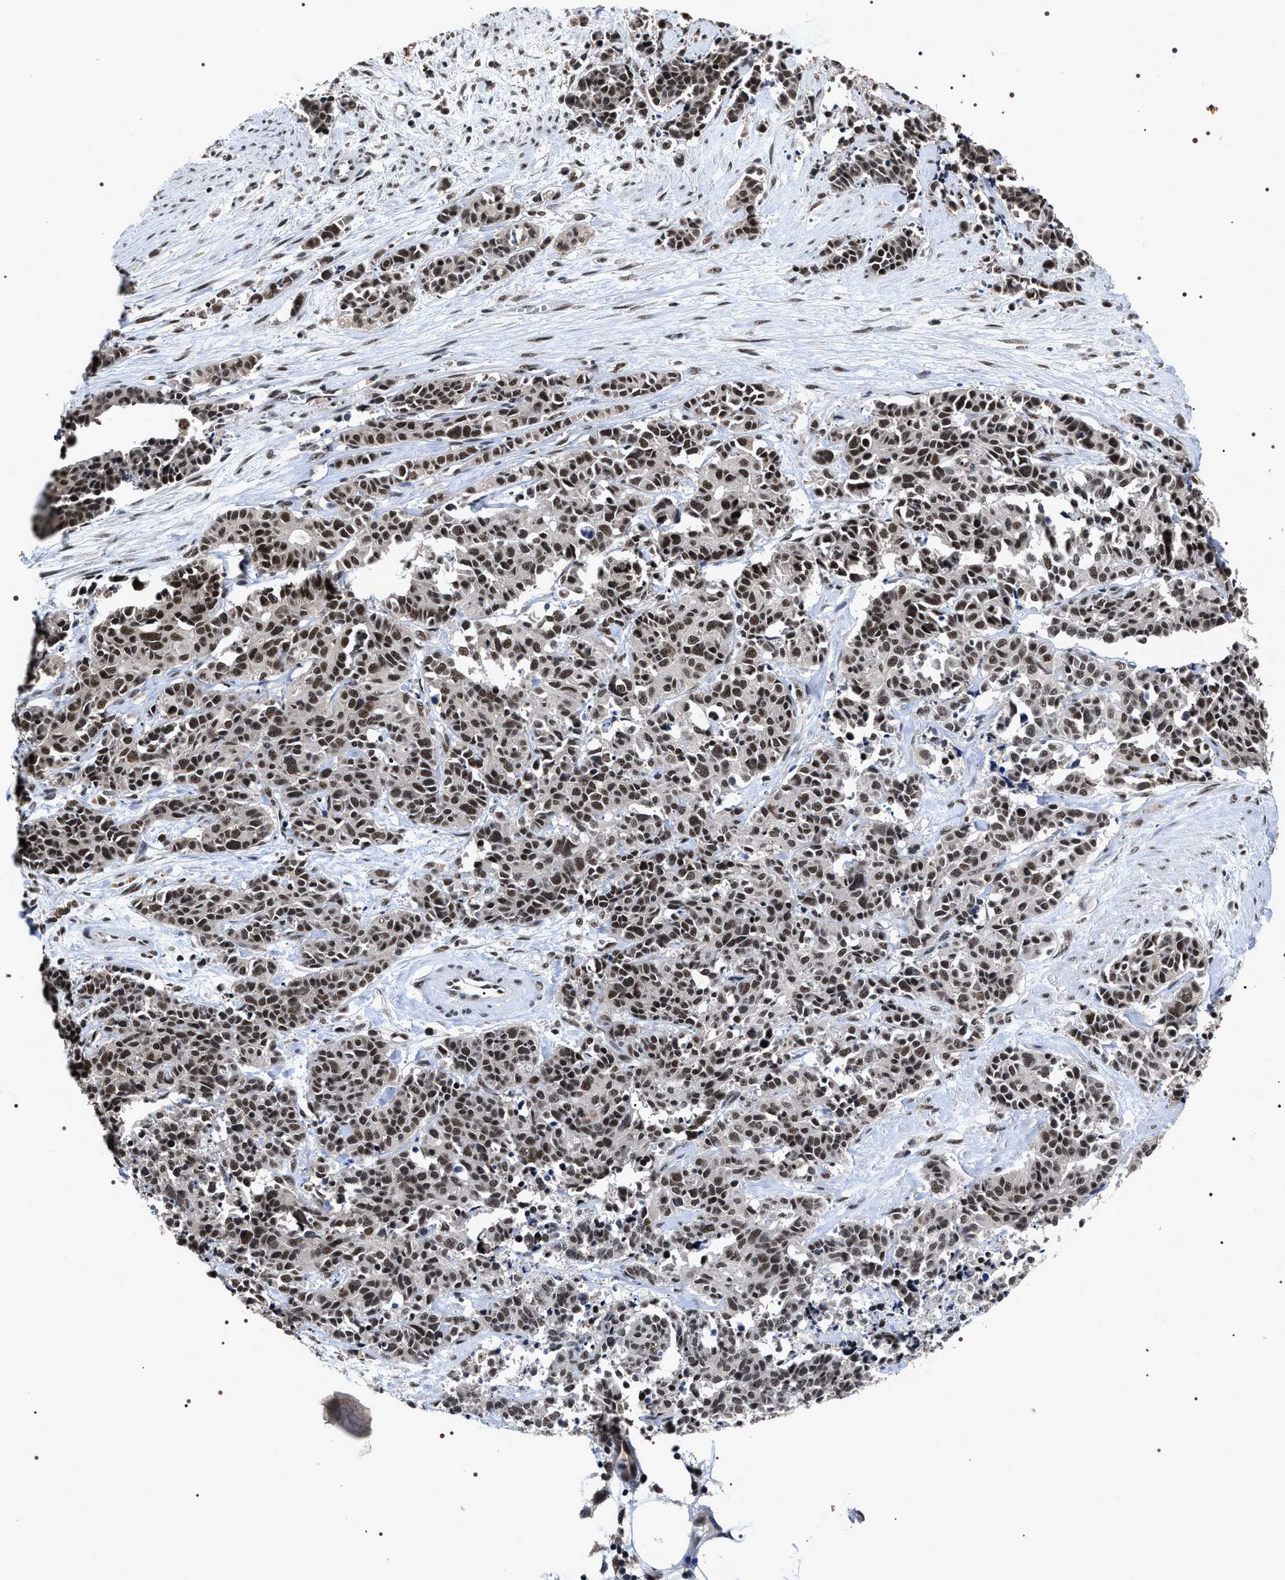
{"staining": {"intensity": "moderate", "quantity": ">75%", "location": "nuclear"}, "tissue": "cervical cancer", "cell_type": "Tumor cells", "image_type": "cancer", "snomed": [{"axis": "morphology", "description": "Squamous cell carcinoma, NOS"}, {"axis": "topography", "description": "Cervix"}], "caption": "The image shows a brown stain indicating the presence of a protein in the nuclear of tumor cells in squamous cell carcinoma (cervical).", "gene": "RRP1B", "patient": {"sex": "female", "age": 35}}